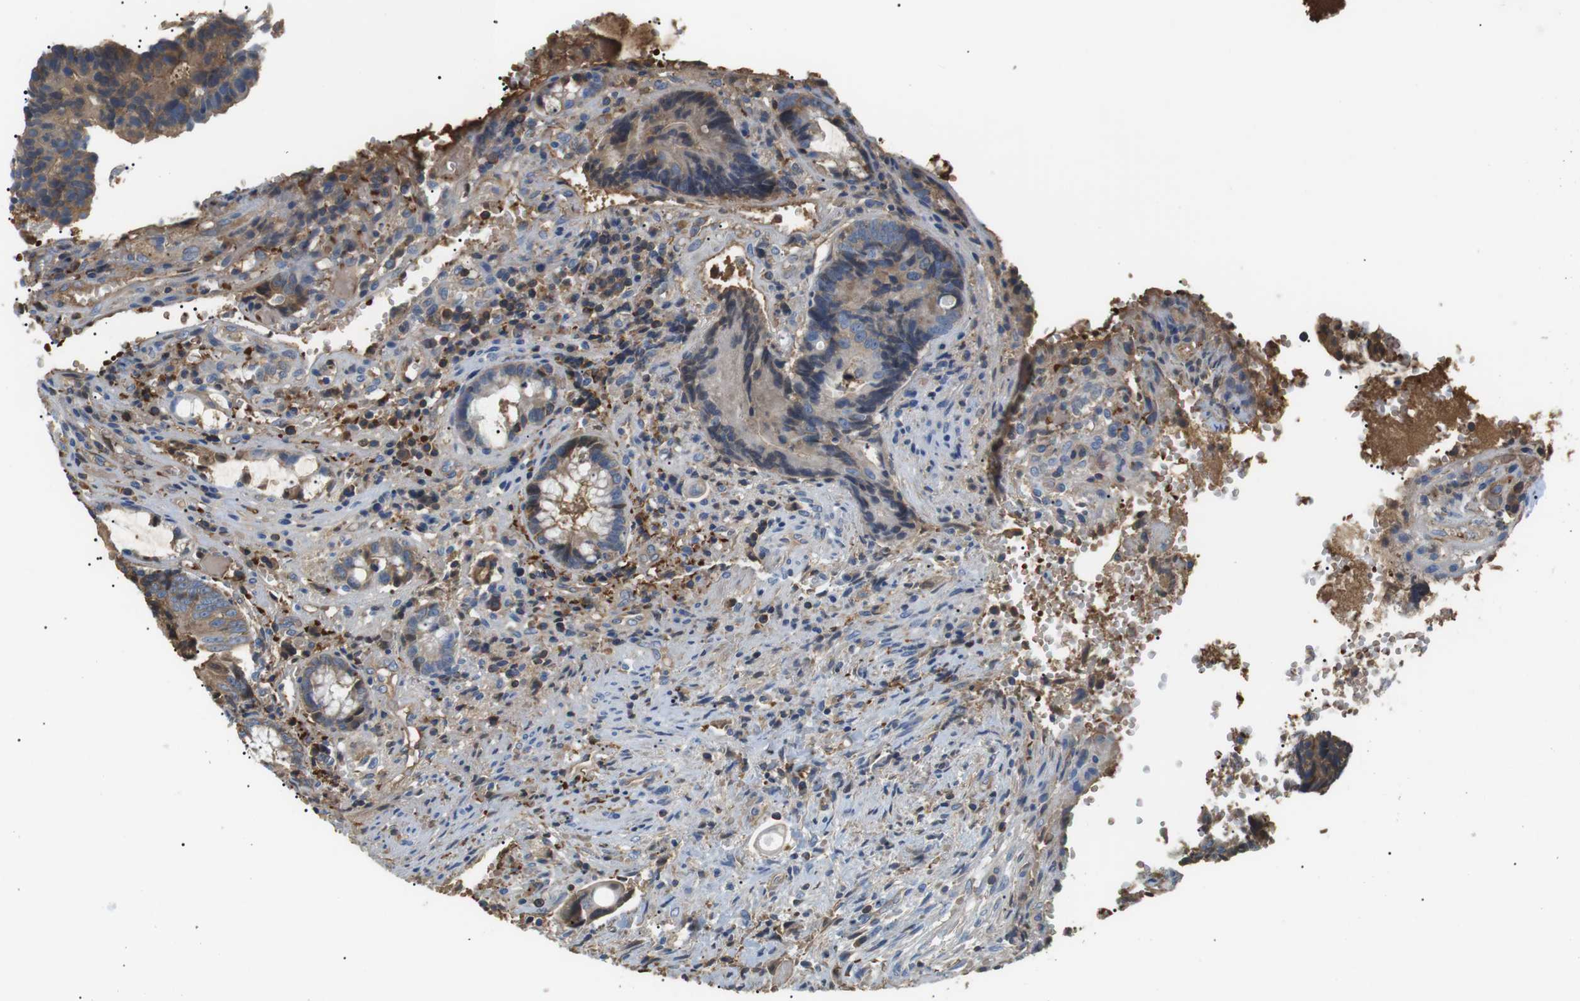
{"staining": {"intensity": "weak", "quantity": "25%-75%", "location": "cytoplasmic/membranous"}, "tissue": "colorectal cancer", "cell_type": "Tumor cells", "image_type": "cancer", "snomed": [{"axis": "morphology", "description": "Adenocarcinoma, NOS"}, {"axis": "topography", "description": "Colon"}], "caption": "Adenocarcinoma (colorectal) stained for a protein demonstrates weak cytoplasmic/membranous positivity in tumor cells.", "gene": "ADCY10", "patient": {"sex": "female", "age": 57}}